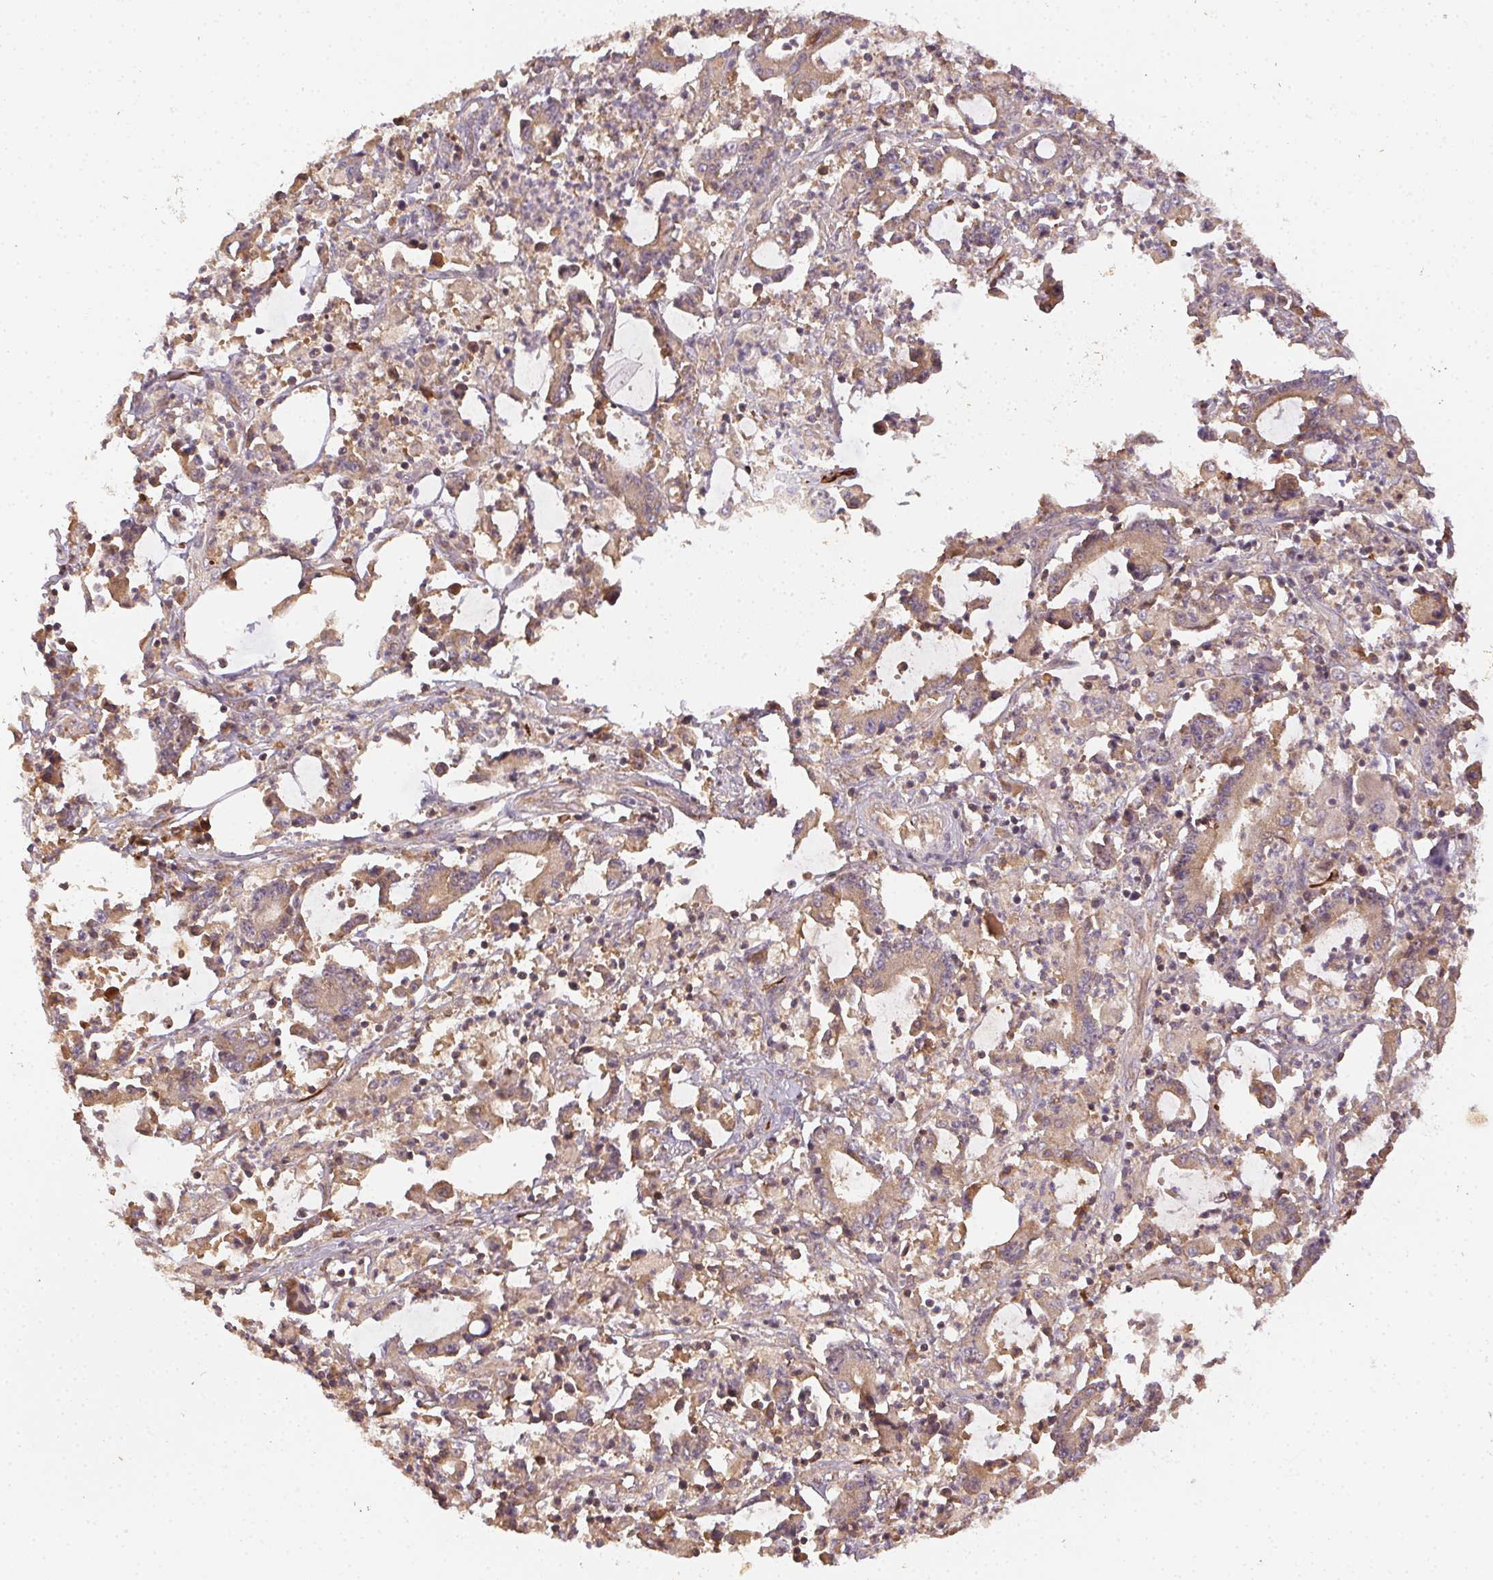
{"staining": {"intensity": "weak", "quantity": ">75%", "location": "cytoplasmic/membranous"}, "tissue": "stomach cancer", "cell_type": "Tumor cells", "image_type": "cancer", "snomed": [{"axis": "morphology", "description": "Adenocarcinoma, NOS"}, {"axis": "topography", "description": "Stomach, upper"}], "caption": "DAB (3,3'-diaminobenzidine) immunohistochemical staining of stomach cancer displays weak cytoplasmic/membranous protein expression in approximately >75% of tumor cells. (DAB (3,3'-diaminobenzidine) IHC with brightfield microscopy, high magnification).", "gene": "RALA", "patient": {"sex": "male", "age": 68}}